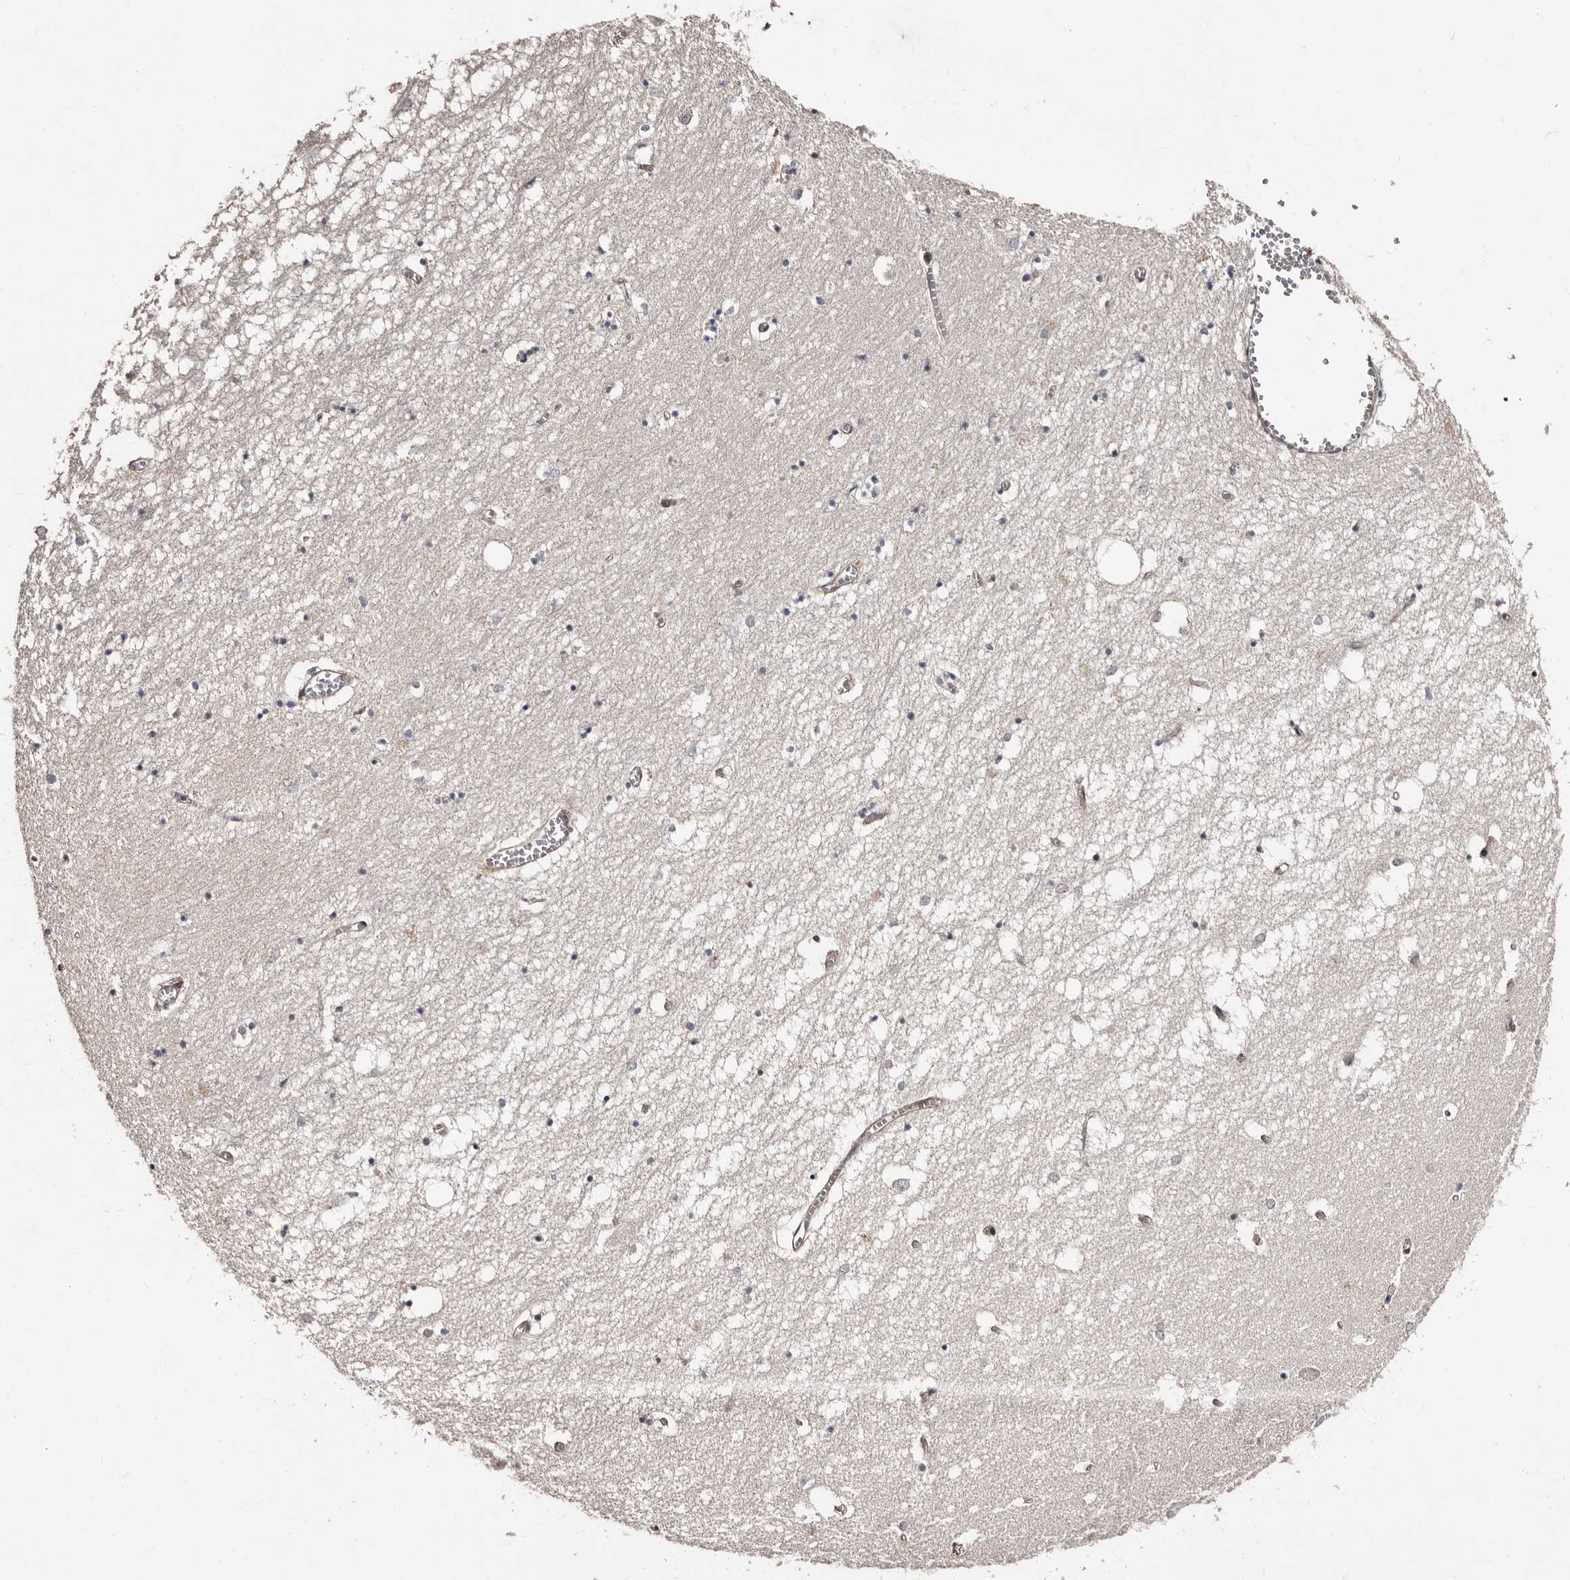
{"staining": {"intensity": "negative", "quantity": "none", "location": "none"}, "tissue": "hippocampus", "cell_type": "Glial cells", "image_type": "normal", "snomed": [{"axis": "morphology", "description": "Normal tissue, NOS"}, {"axis": "topography", "description": "Hippocampus"}], "caption": "This histopathology image is of unremarkable hippocampus stained with immunohistochemistry to label a protein in brown with the nuclei are counter-stained blue. There is no expression in glial cells.", "gene": "TBC1D22B", "patient": {"sex": "male", "age": 70}}